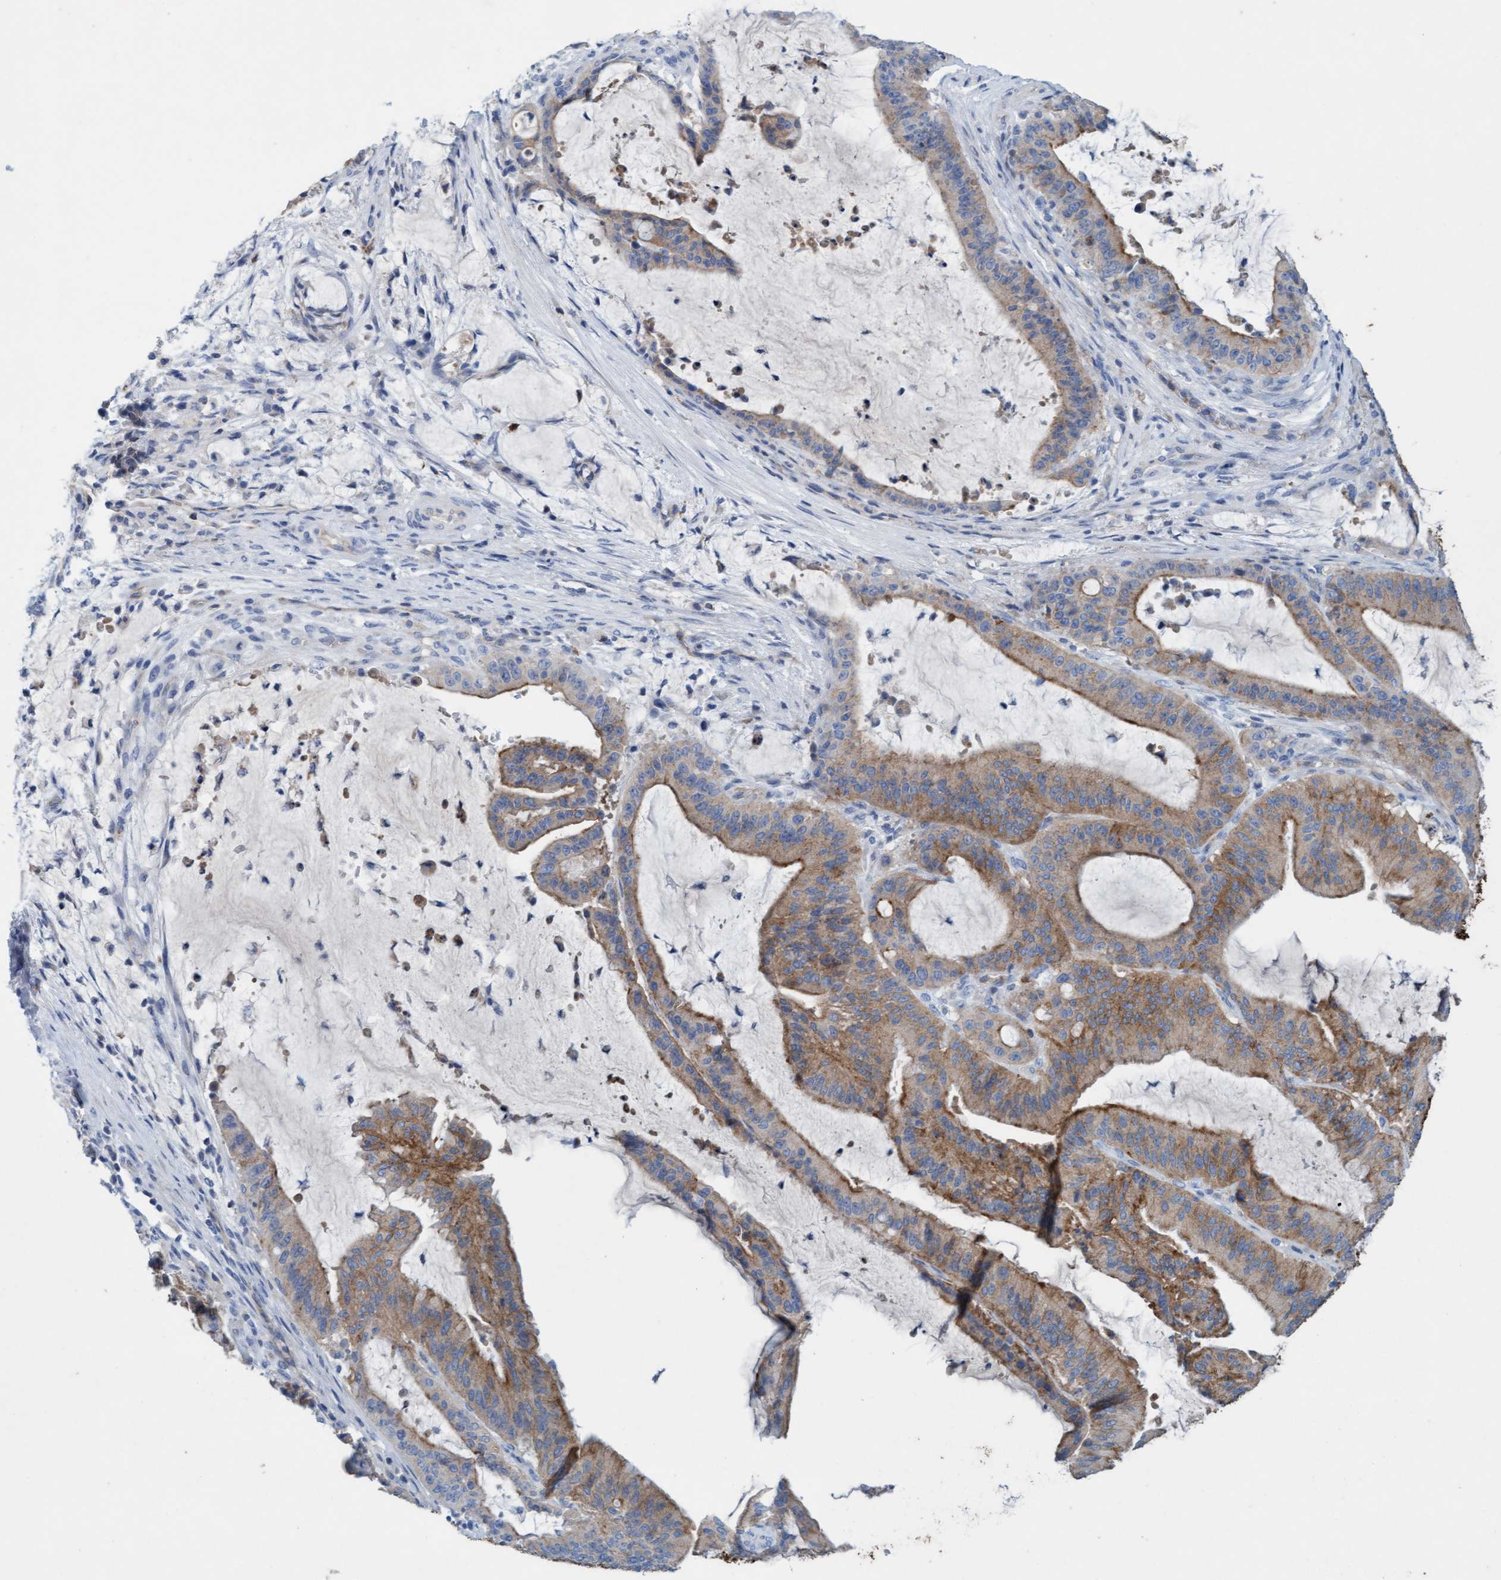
{"staining": {"intensity": "moderate", "quantity": ">75%", "location": "cytoplasmic/membranous"}, "tissue": "liver cancer", "cell_type": "Tumor cells", "image_type": "cancer", "snomed": [{"axis": "morphology", "description": "Normal tissue, NOS"}, {"axis": "morphology", "description": "Cholangiocarcinoma"}, {"axis": "topography", "description": "Liver"}, {"axis": "topography", "description": "Peripheral nerve tissue"}], "caption": "The histopathology image shows staining of liver cancer (cholangiocarcinoma), revealing moderate cytoplasmic/membranous protein expression (brown color) within tumor cells.", "gene": "SIGIRR", "patient": {"sex": "female", "age": 73}}